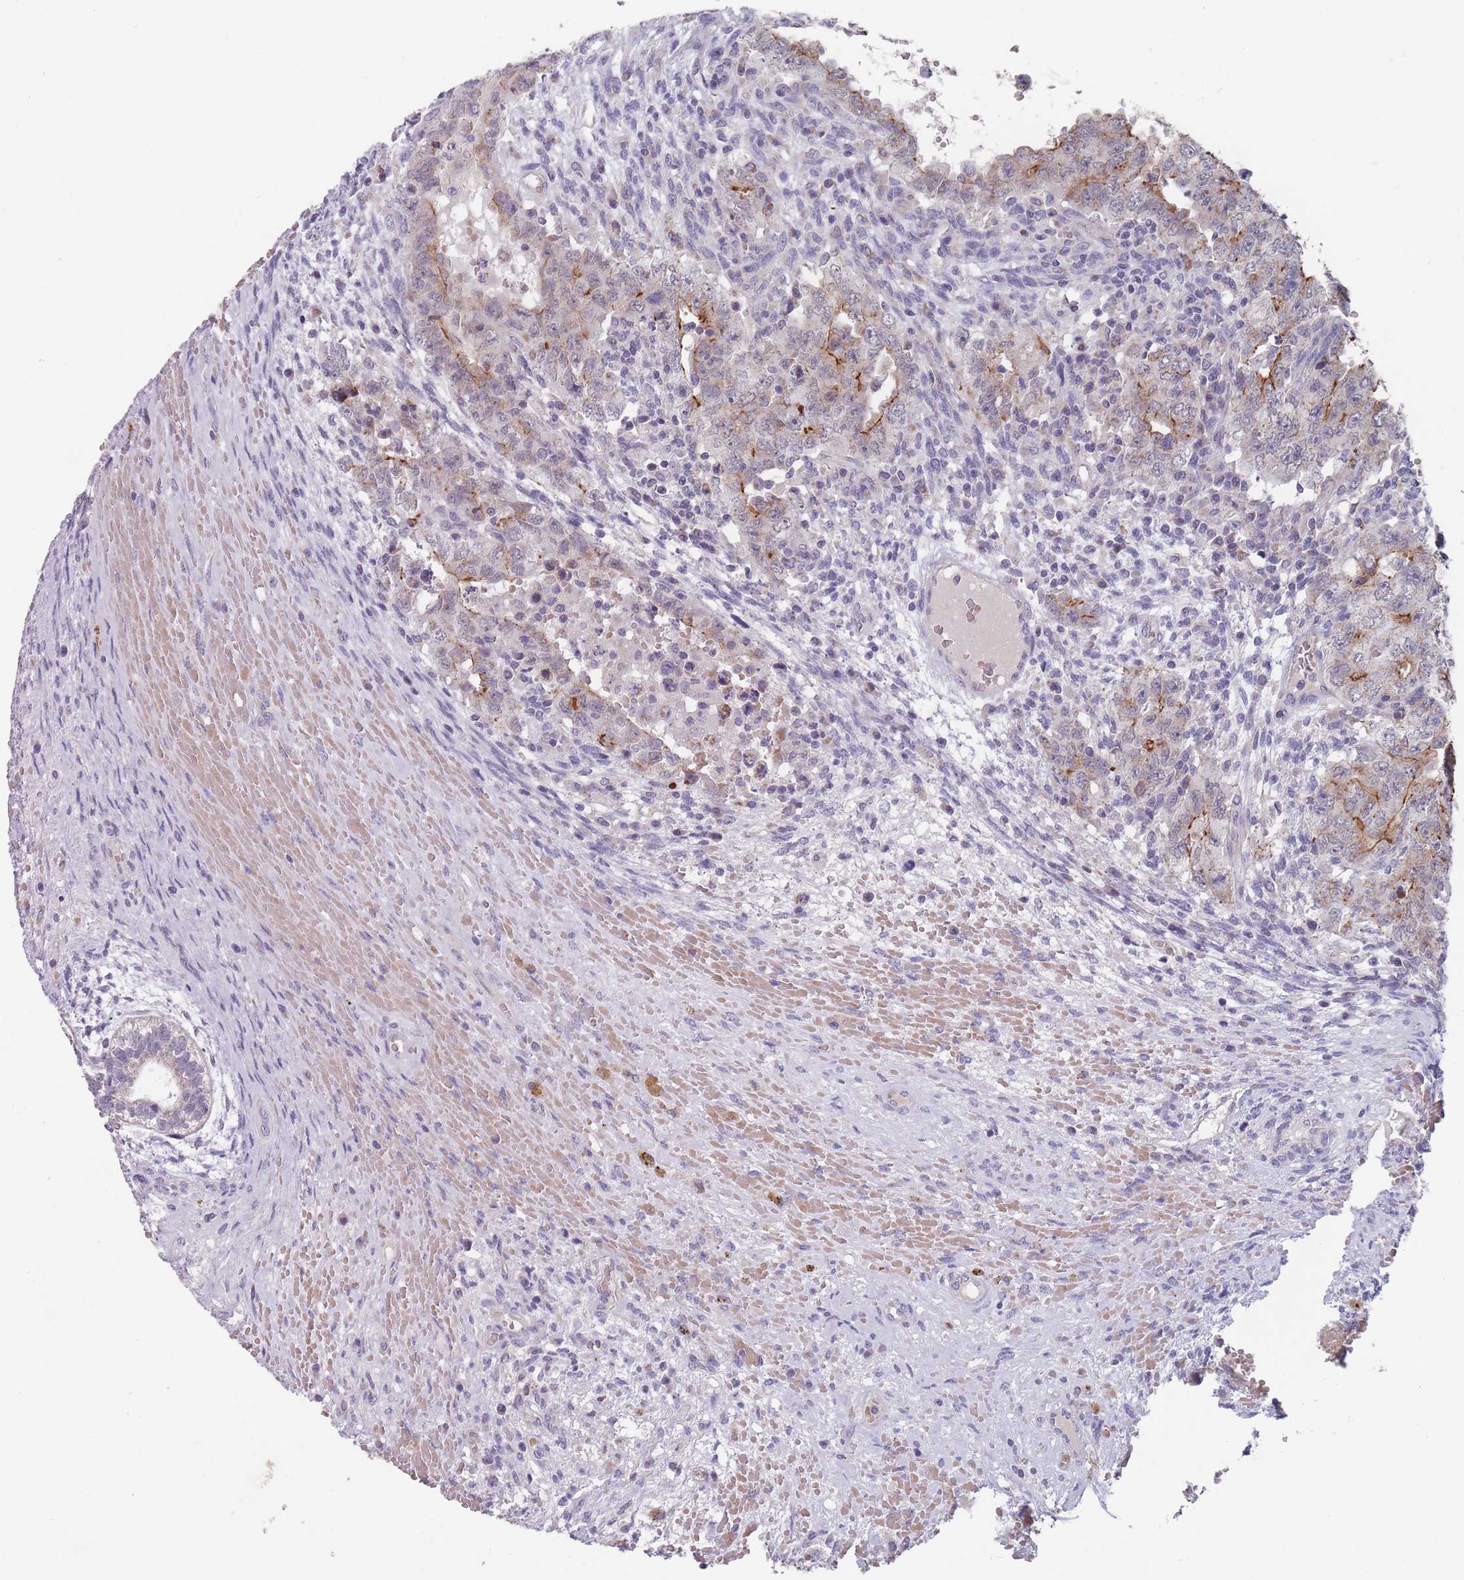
{"staining": {"intensity": "moderate", "quantity": "<25%", "location": "cytoplasmic/membranous"}, "tissue": "testis cancer", "cell_type": "Tumor cells", "image_type": "cancer", "snomed": [{"axis": "morphology", "description": "Carcinoma, Embryonal, NOS"}, {"axis": "topography", "description": "Testis"}], "caption": "IHC micrograph of neoplastic tissue: human testis embryonal carcinoma stained using immunohistochemistry exhibits low levels of moderate protein expression localized specifically in the cytoplasmic/membranous of tumor cells, appearing as a cytoplasmic/membranous brown color.", "gene": "PEX7", "patient": {"sex": "male", "age": 26}}